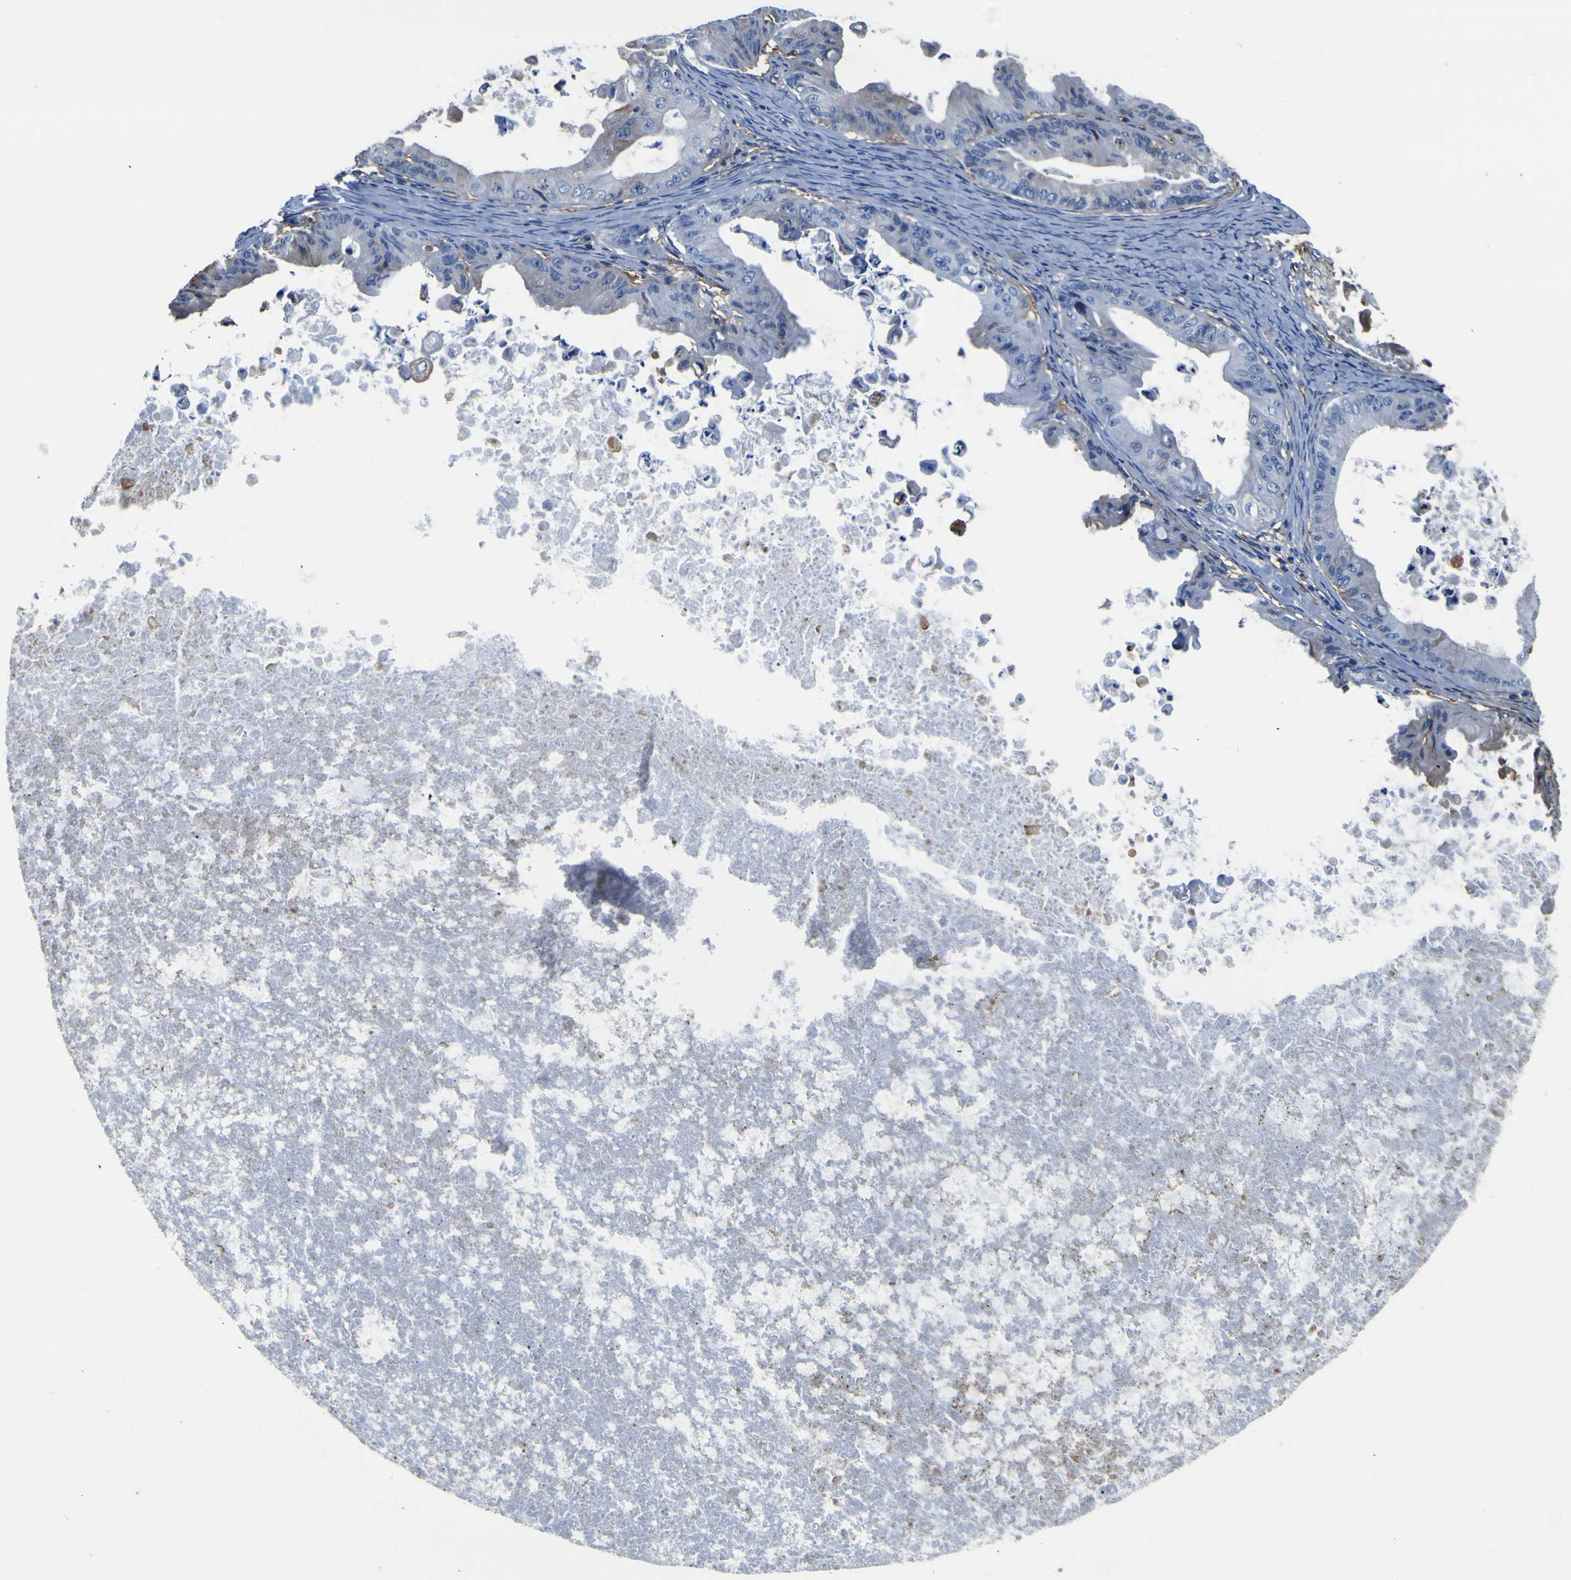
{"staining": {"intensity": "moderate", "quantity": "<25%", "location": "cytoplasmic/membranous"}, "tissue": "ovarian cancer", "cell_type": "Tumor cells", "image_type": "cancer", "snomed": [{"axis": "morphology", "description": "Cystadenocarcinoma, mucinous, NOS"}, {"axis": "topography", "description": "Ovary"}], "caption": "Human ovarian cancer stained with a brown dye reveals moderate cytoplasmic/membranous positive staining in about <25% of tumor cells.", "gene": "PXDN", "patient": {"sex": "female", "age": 37}}